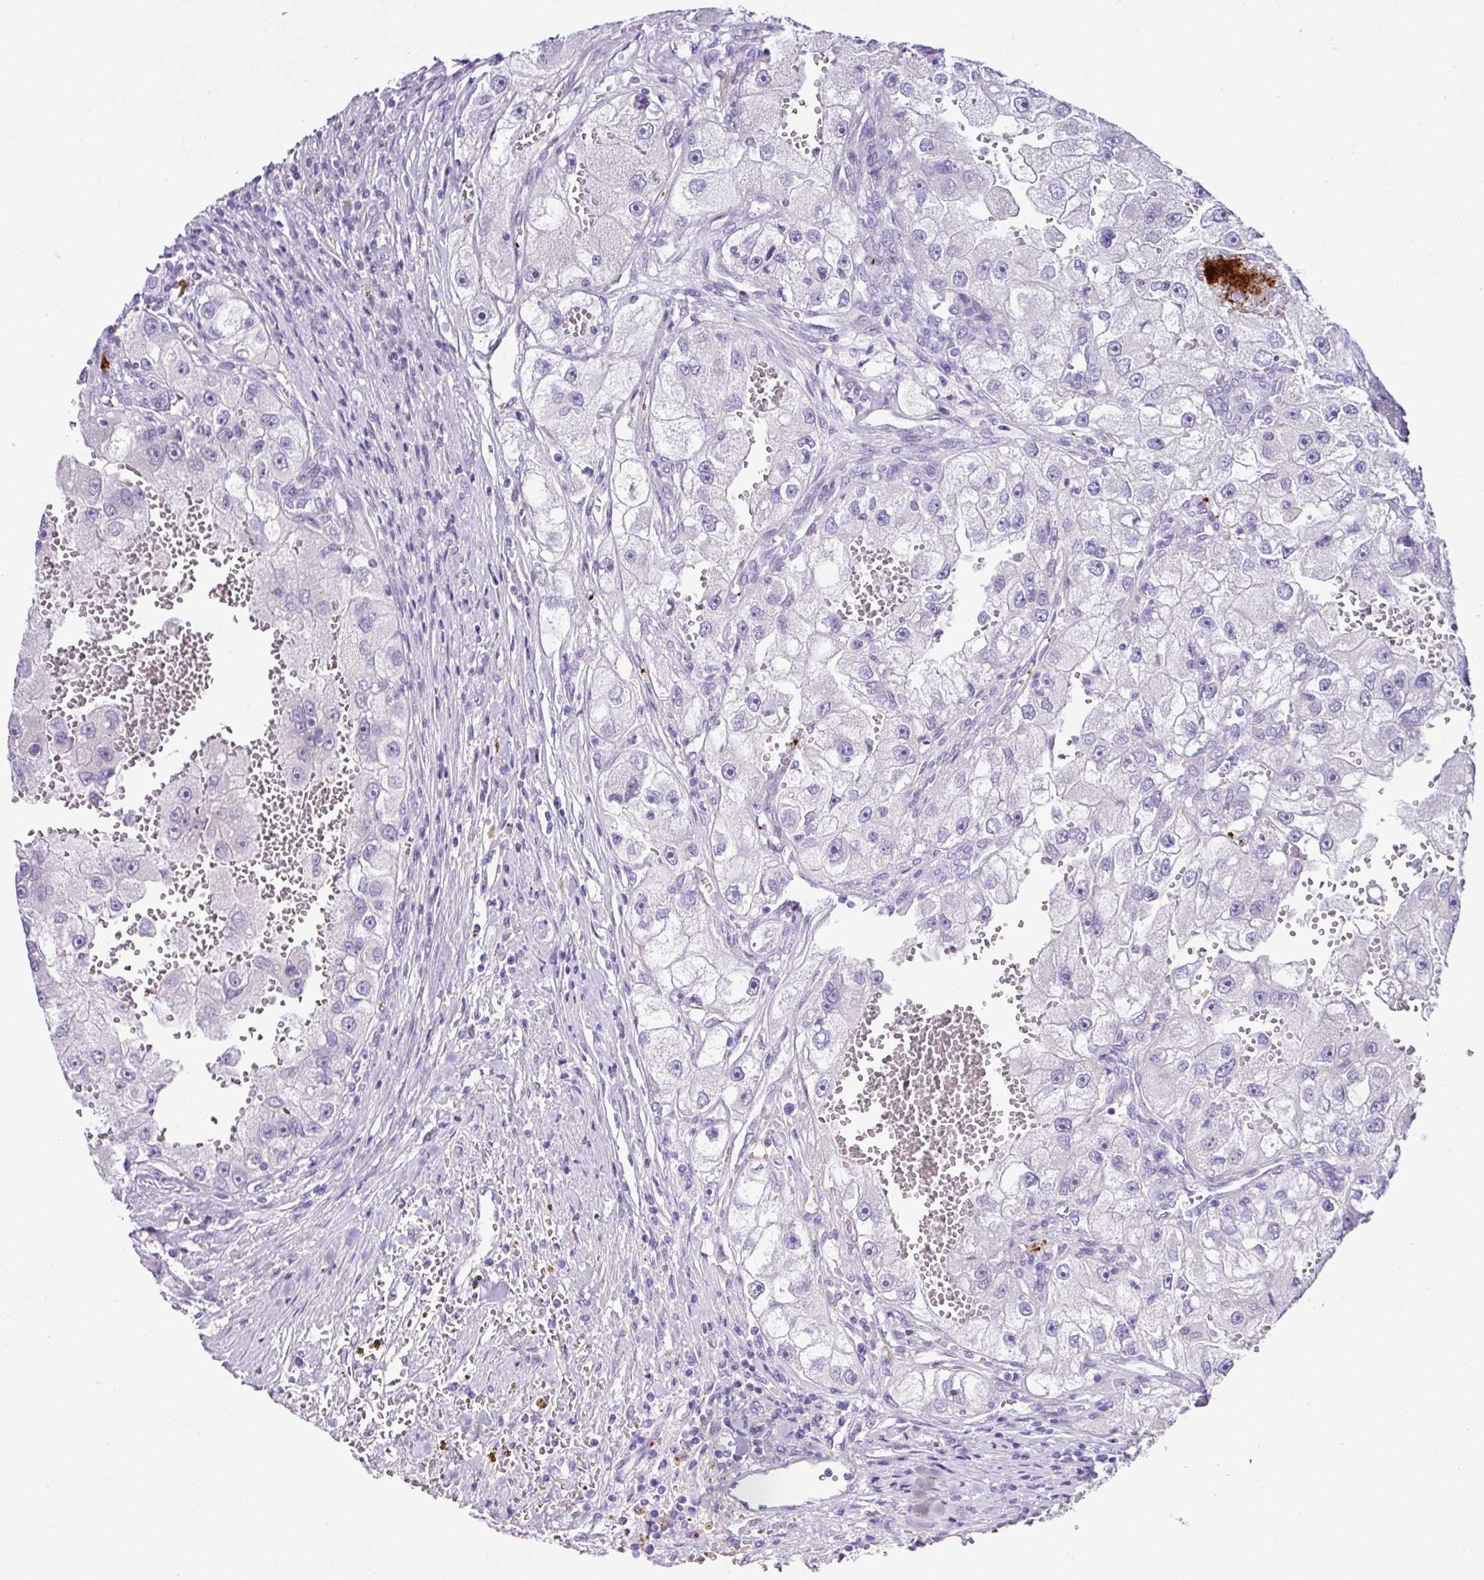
{"staining": {"intensity": "negative", "quantity": "none", "location": "none"}, "tissue": "renal cancer", "cell_type": "Tumor cells", "image_type": "cancer", "snomed": [{"axis": "morphology", "description": "Adenocarcinoma, NOS"}, {"axis": "topography", "description": "Kidney"}], "caption": "The micrograph demonstrates no staining of tumor cells in renal adenocarcinoma.", "gene": "CMTM5", "patient": {"sex": "male", "age": 63}}